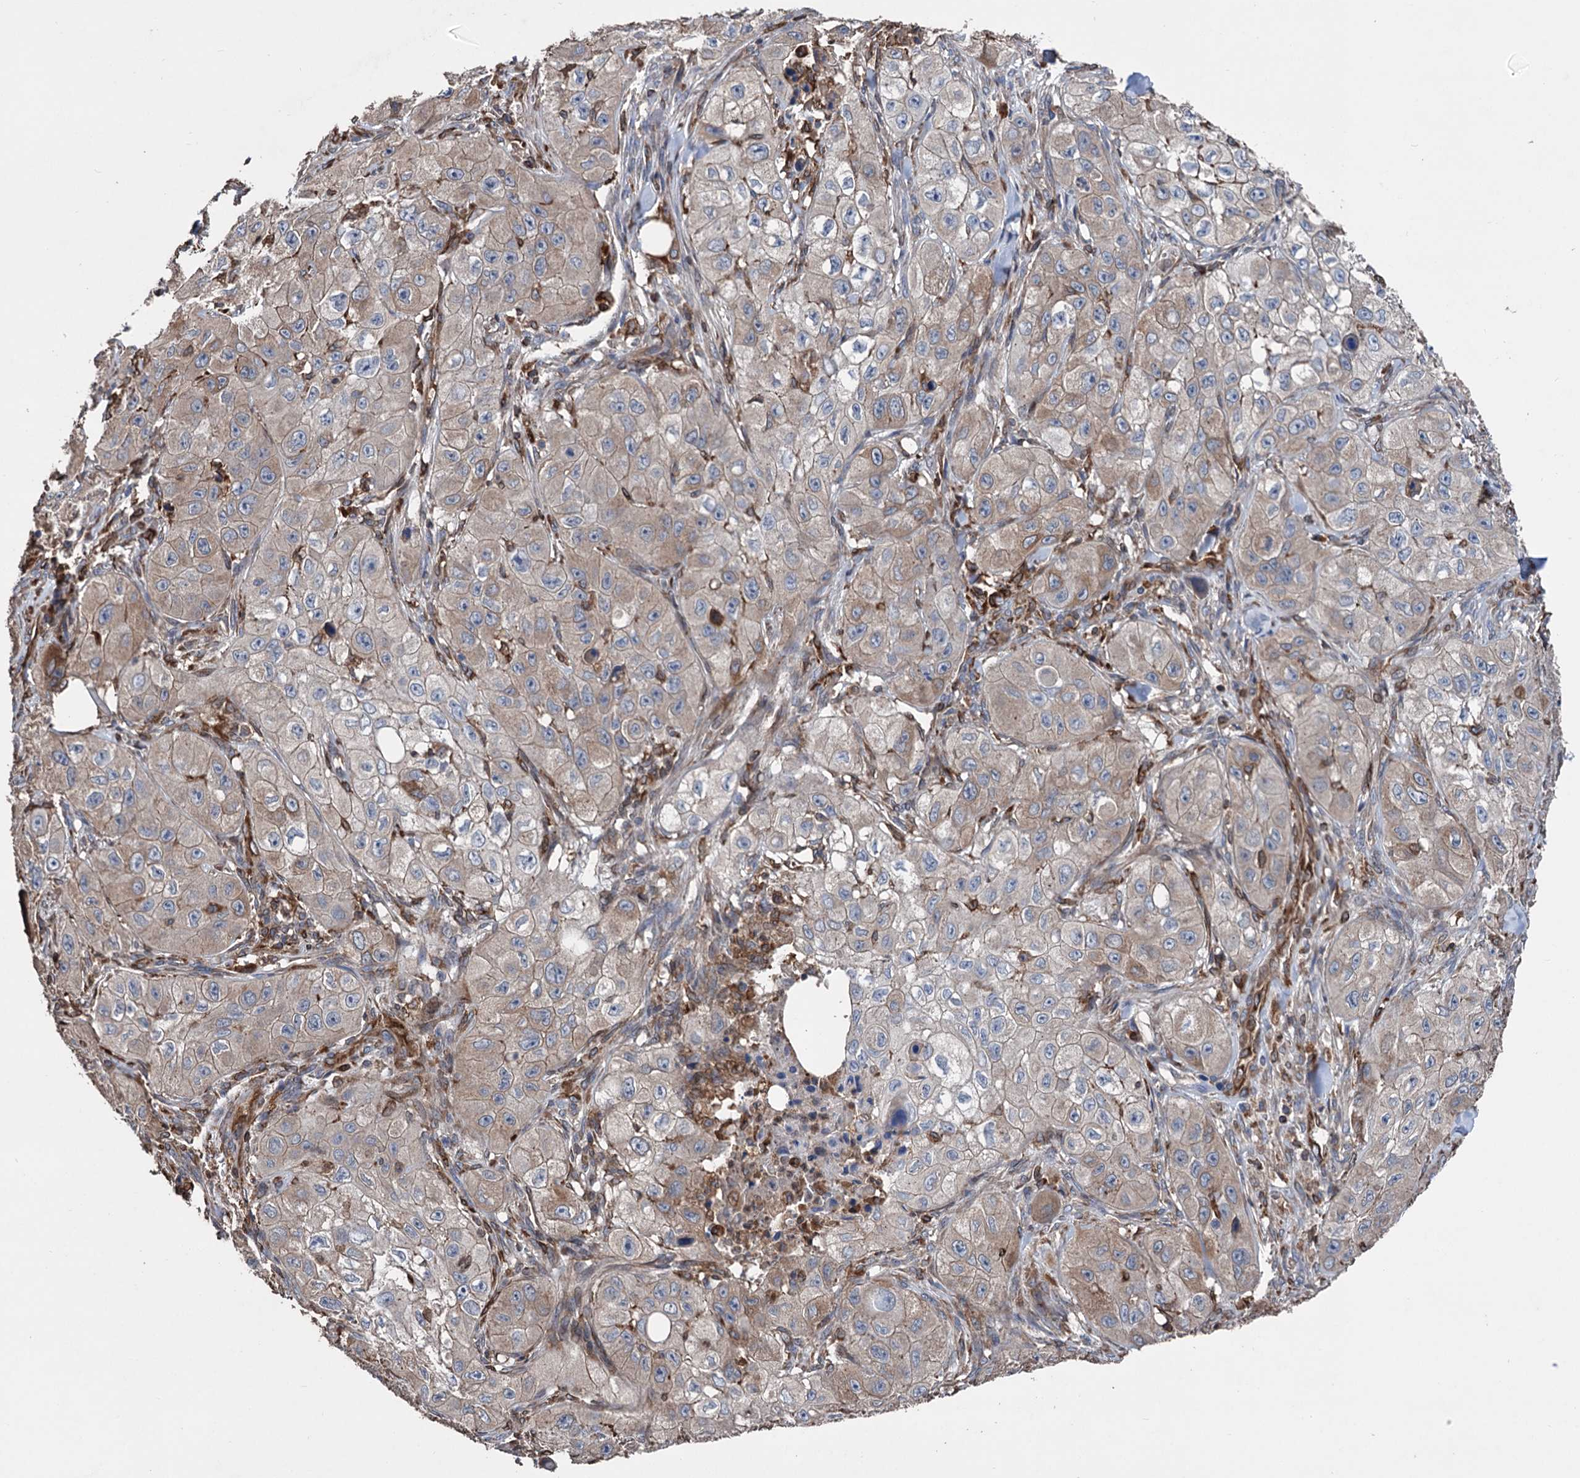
{"staining": {"intensity": "weak", "quantity": "<25%", "location": "cytoplasmic/membranous"}, "tissue": "skin cancer", "cell_type": "Tumor cells", "image_type": "cancer", "snomed": [{"axis": "morphology", "description": "Squamous cell carcinoma, NOS"}, {"axis": "topography", "description": "Skin"}, {"axis": "topography", "description": "Subcutis"}], "caption": "Immunohistochemistry photomicrograph of skin squamous cell carcinoma stained for a protein (brown), which displays no expression in tumor cells. (DAB IHC with hematoxylin counter stain).", "gene": "STING1", "patient": {"sex": "male", "age": 73}}